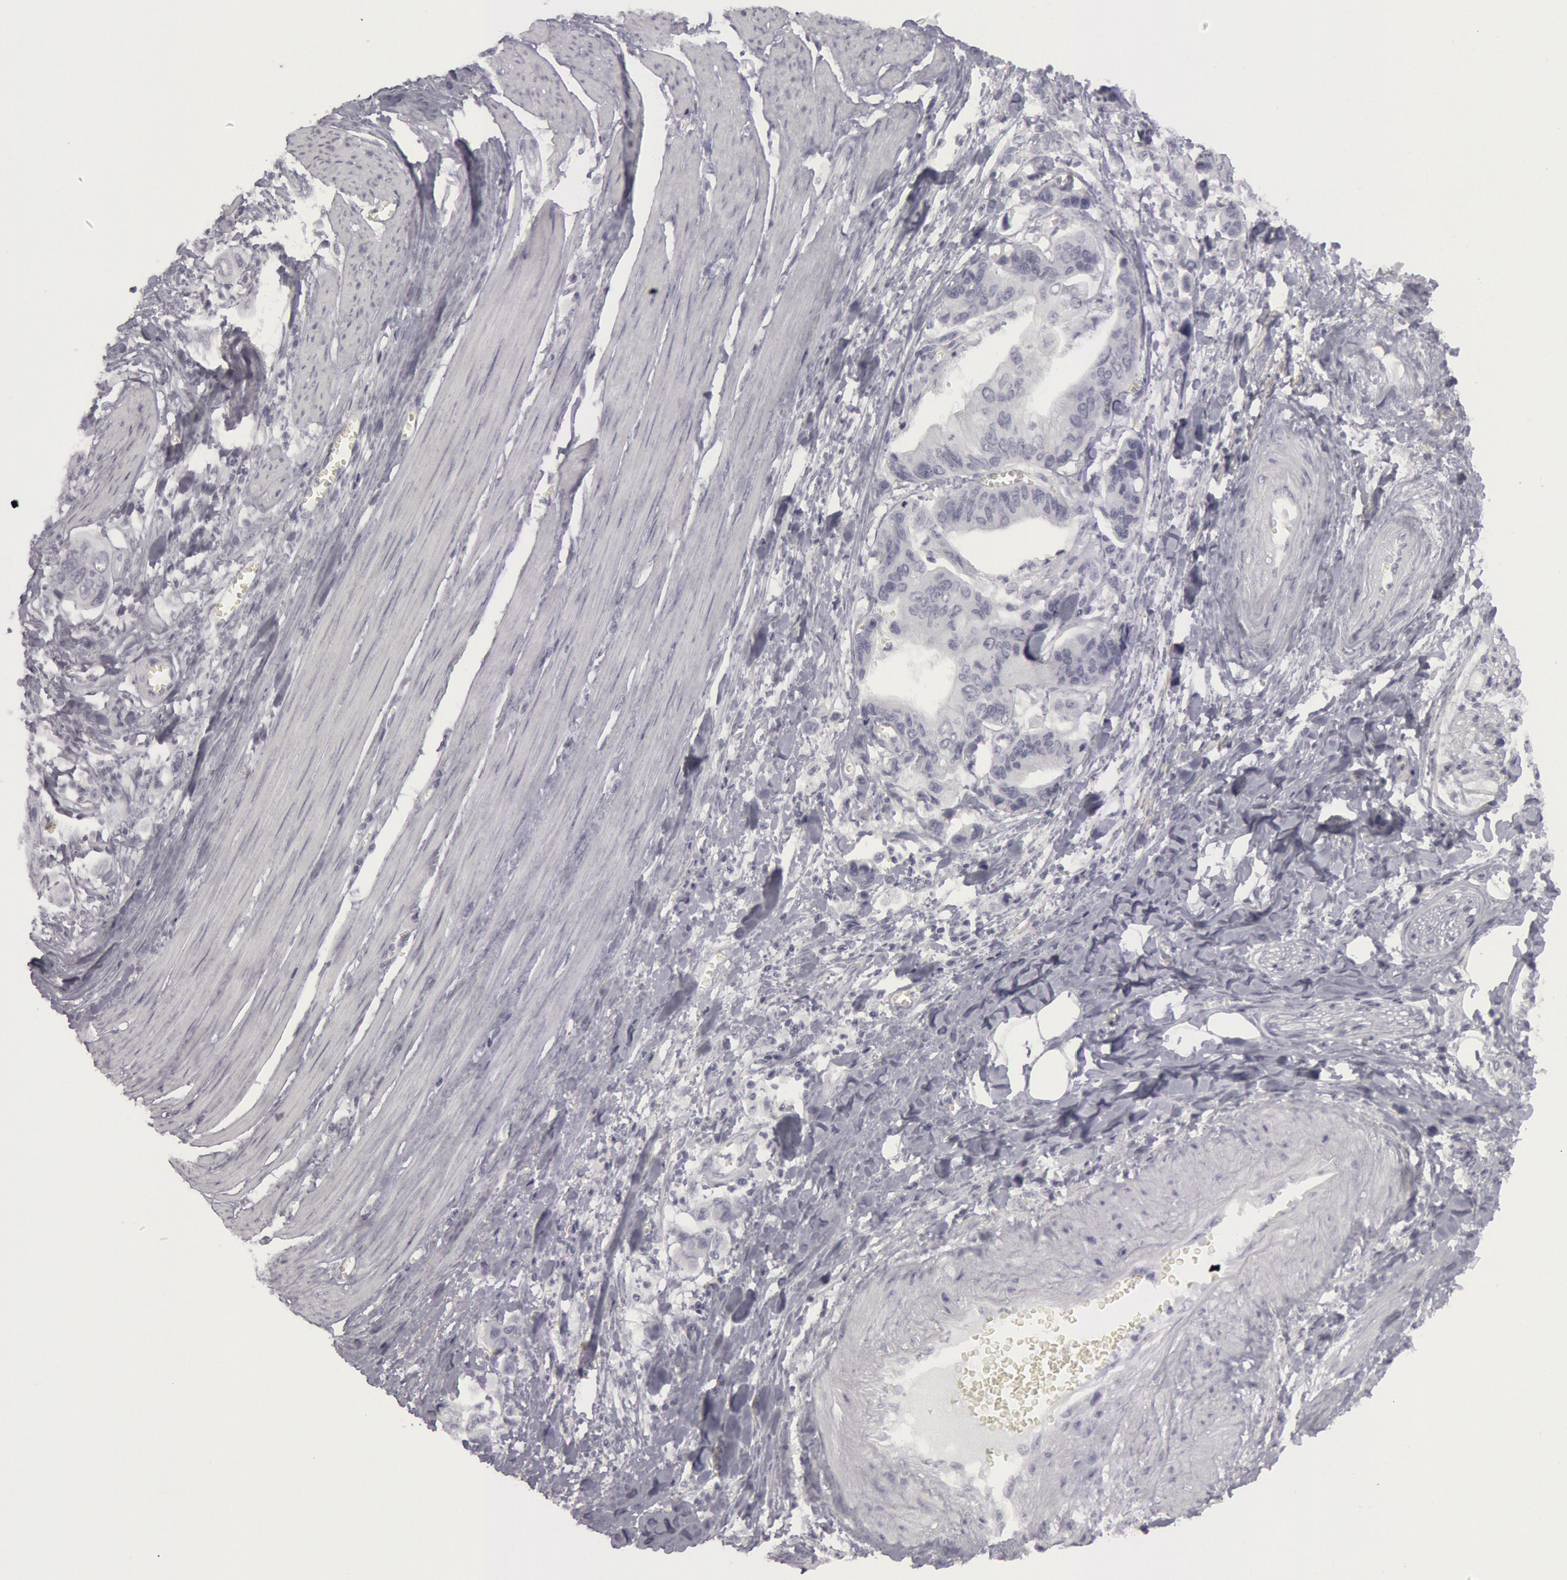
{"staining": {"intensity": "negative", "quantity": "none", "location": "none"}, "tissue": "stomach cancer", "cell_type": "Tumor cells", "image_type": "cancer", "snomed": [{"axis": "morphology", "description": "Adenocarcinoma, NOS"}, {"axis": "topography", "description": "Stomach, upper"}], "caption": "A histopathology image of stomach cancer stained for a protein reveals no brown staining in tumor cells. The staining is performed using DAB brown chromogen with nuclei counter-stained in using hematoxylin.", "gene": "KRT16", "patient": {"sex": "male", "age": 80}}